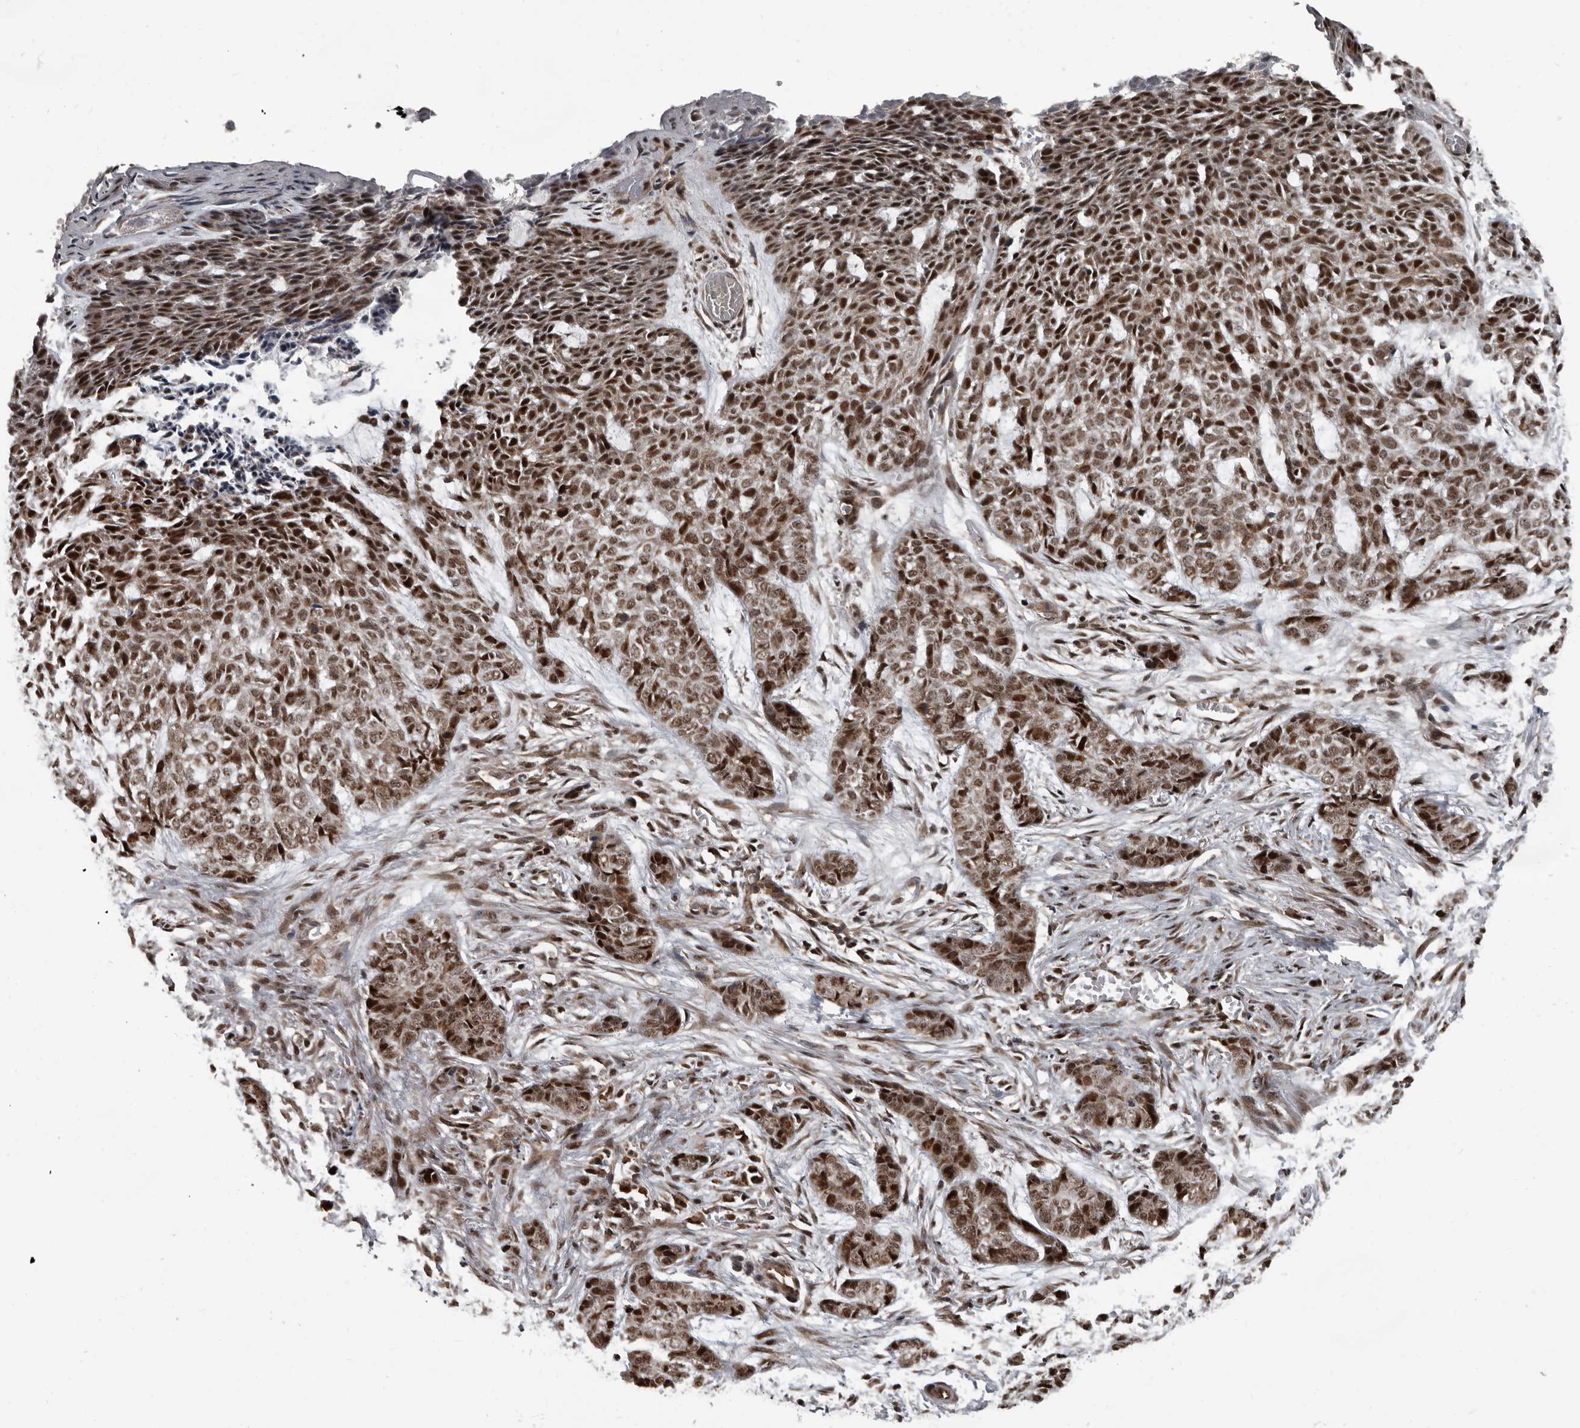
{"staining": {"intensity": "strong", "quantity": ">75%", "location": "nuclear"}, "tissue": "skin cancer", "cell_type": "Tumor cells", "image_type": "cancer", "snomed": [{"axis": "morphology", "description": "Basal cell carcinoma"}, {"axis": "topography", "description": "Skin"}], "caption": "Brown immunohistochemical staining in skin basal cell carcinoma shows strong nuclear expression in approximately >75% of tumor cells. (brown staining indicates protein expression, while blue staining denotes nuclei).", "gene": "CHD1L", "patient": {"sex": "female", "age": 64}}